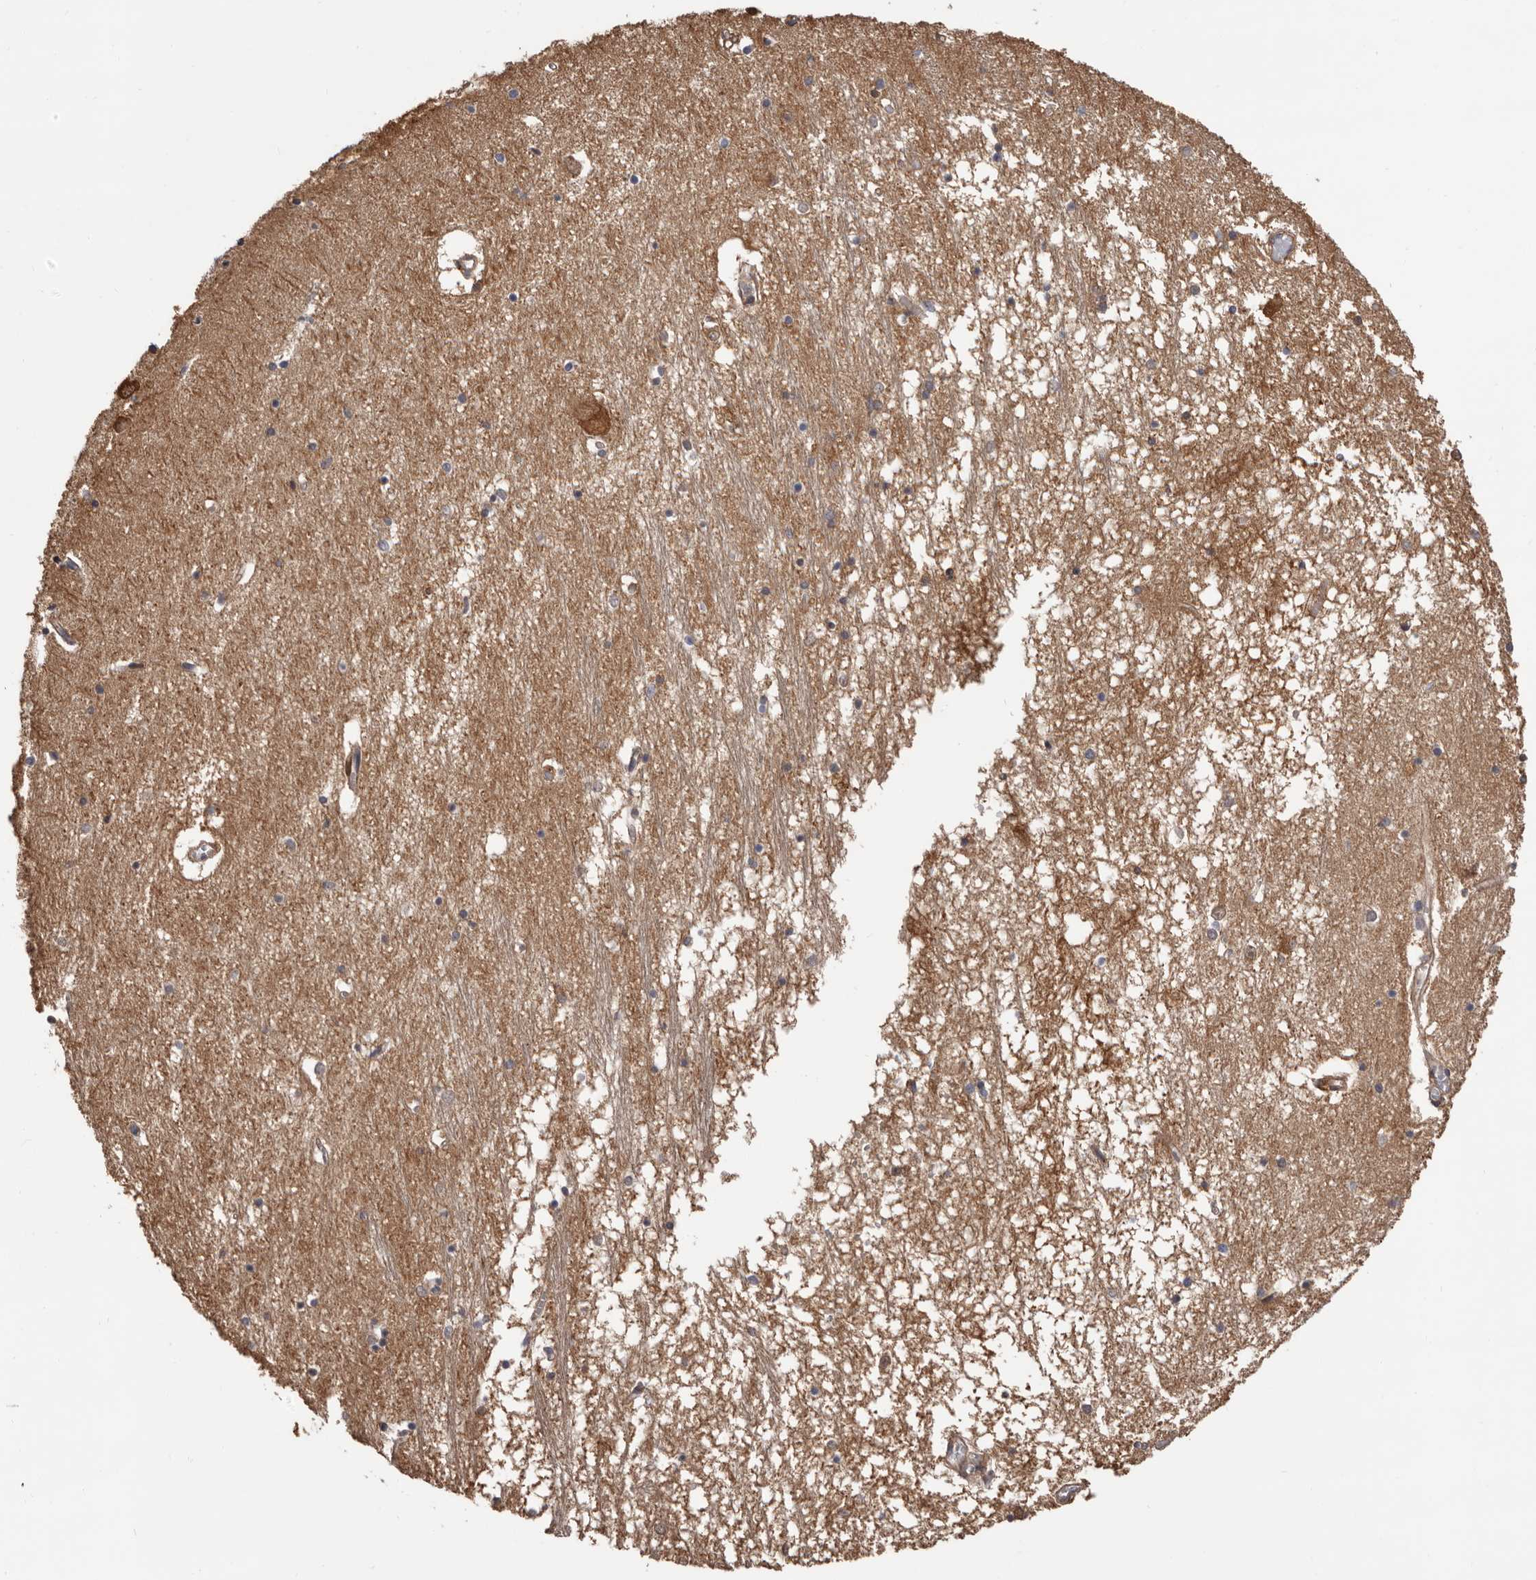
{"staining": {"intensity": "negative", "quantity": "none", "location": "none"}, "tissue": "hippocampus", "cell_type": "Glial cells", "image_type": "normal", "snomed": [{"axis": "morphology", "description": "Normal tissue, NOS"}, {"axis": "topography", "description": "Hippocampus"}], "caption": "Immunohistochemistry (IHC) of normal human hippocampus displays no expression in glial cells. (DAB IHC with hematoxylin counter stain).", "gene": "ADAMTS2", "patient": {"sex": "male", "age": 70}}